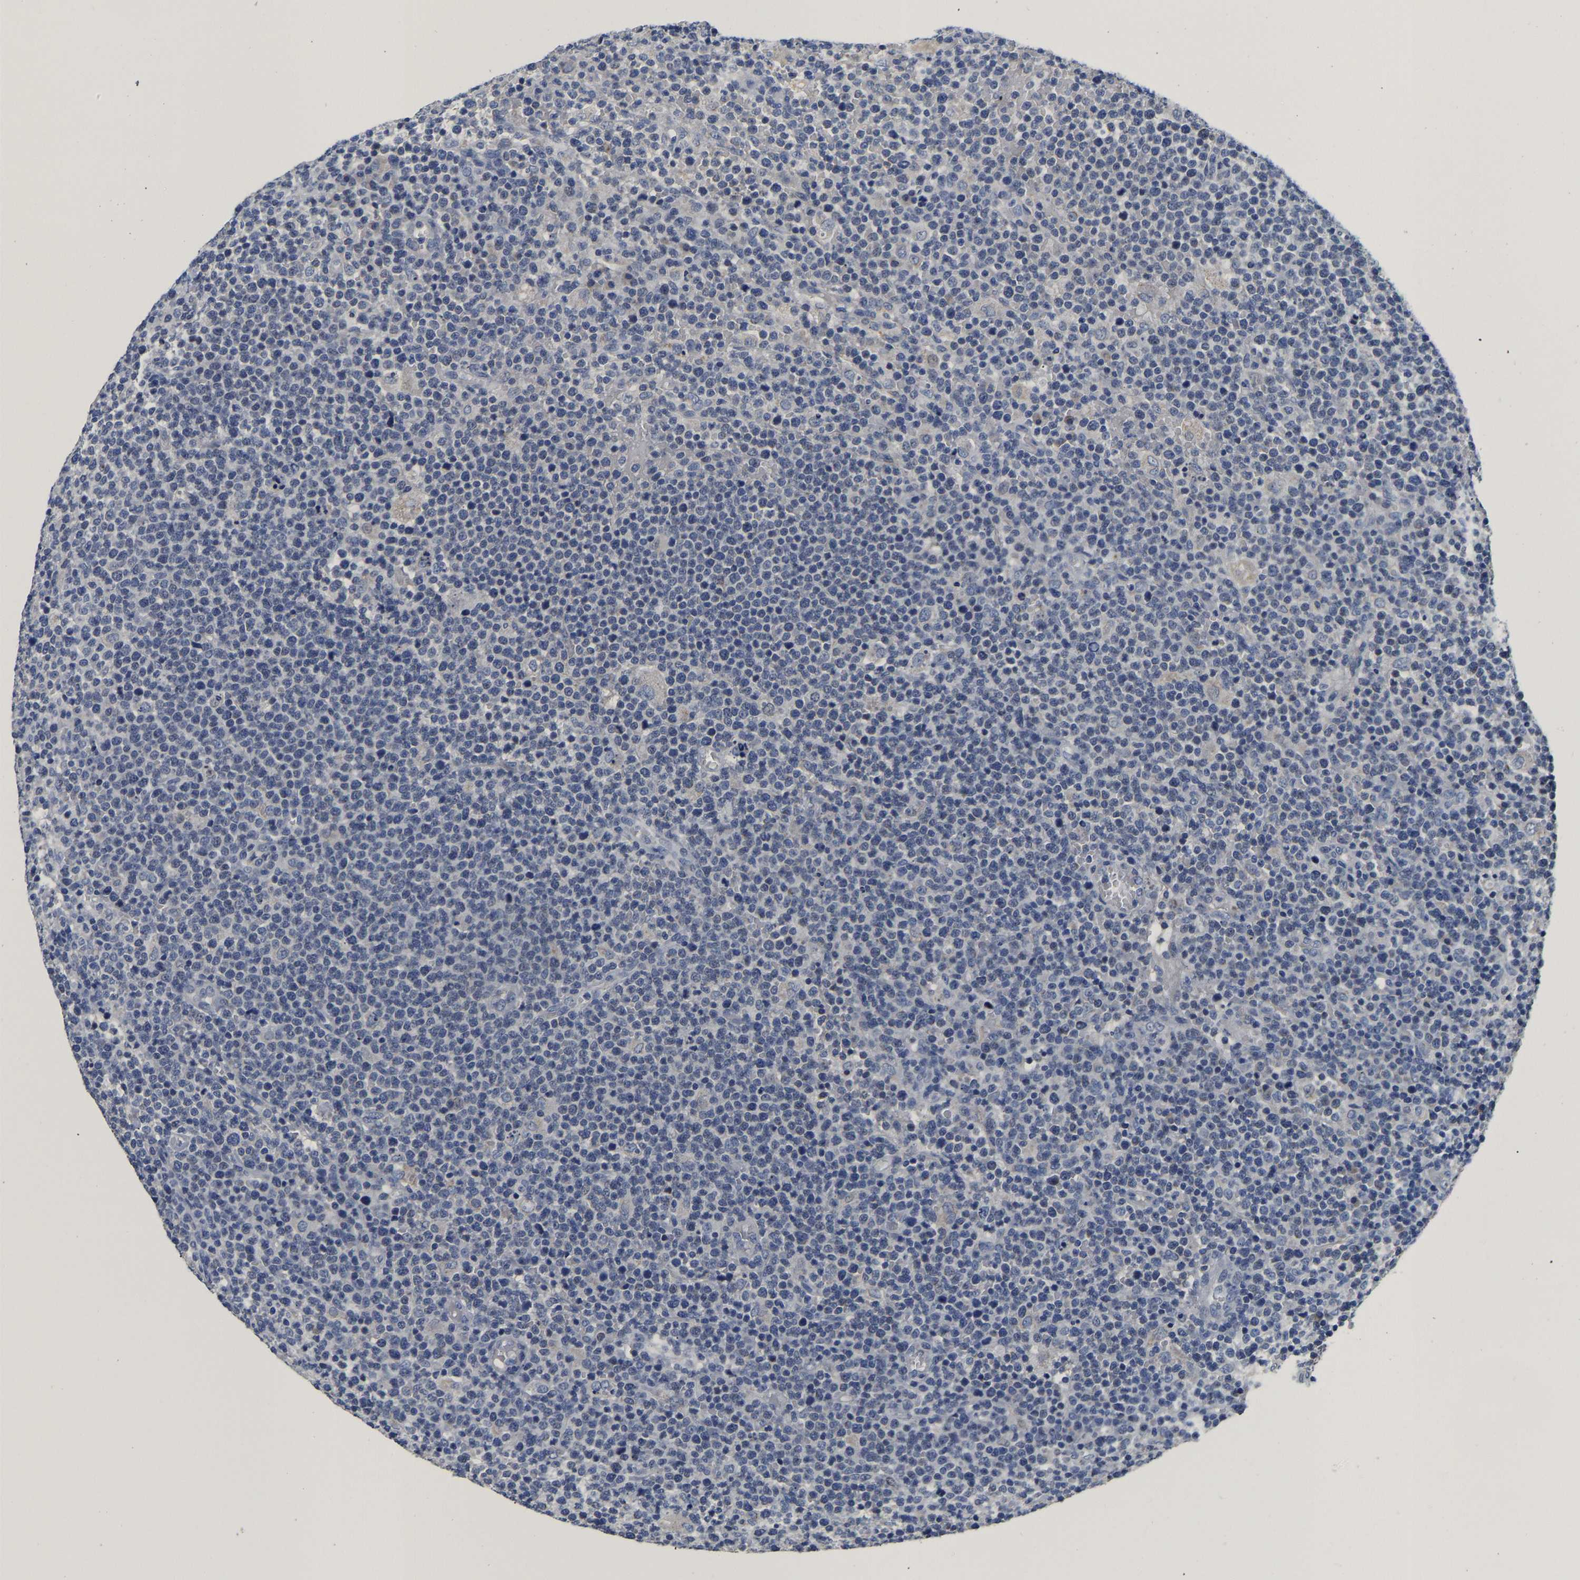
{"staining": {"intensity": "negative", "quantity": "none", "location": "none"}, "tissue": "lymphoma", "cell_type": "Tumor cells", "image_type": "cancer", "snomed": [{"axis": "morphology", "description": "Malignant lymphoma, non-Hodgkin's type, High grade"}, {"axis": "topography", "description": "Lymph node"}], "caption": "Malignant lymphoma, non-Hodgkin's type (high-grade) was stained to show a protein in brown. There is no significant positivity in tumor cells.", "gene": "PCK2", "patient": {"sex": "male", "age": 61}}